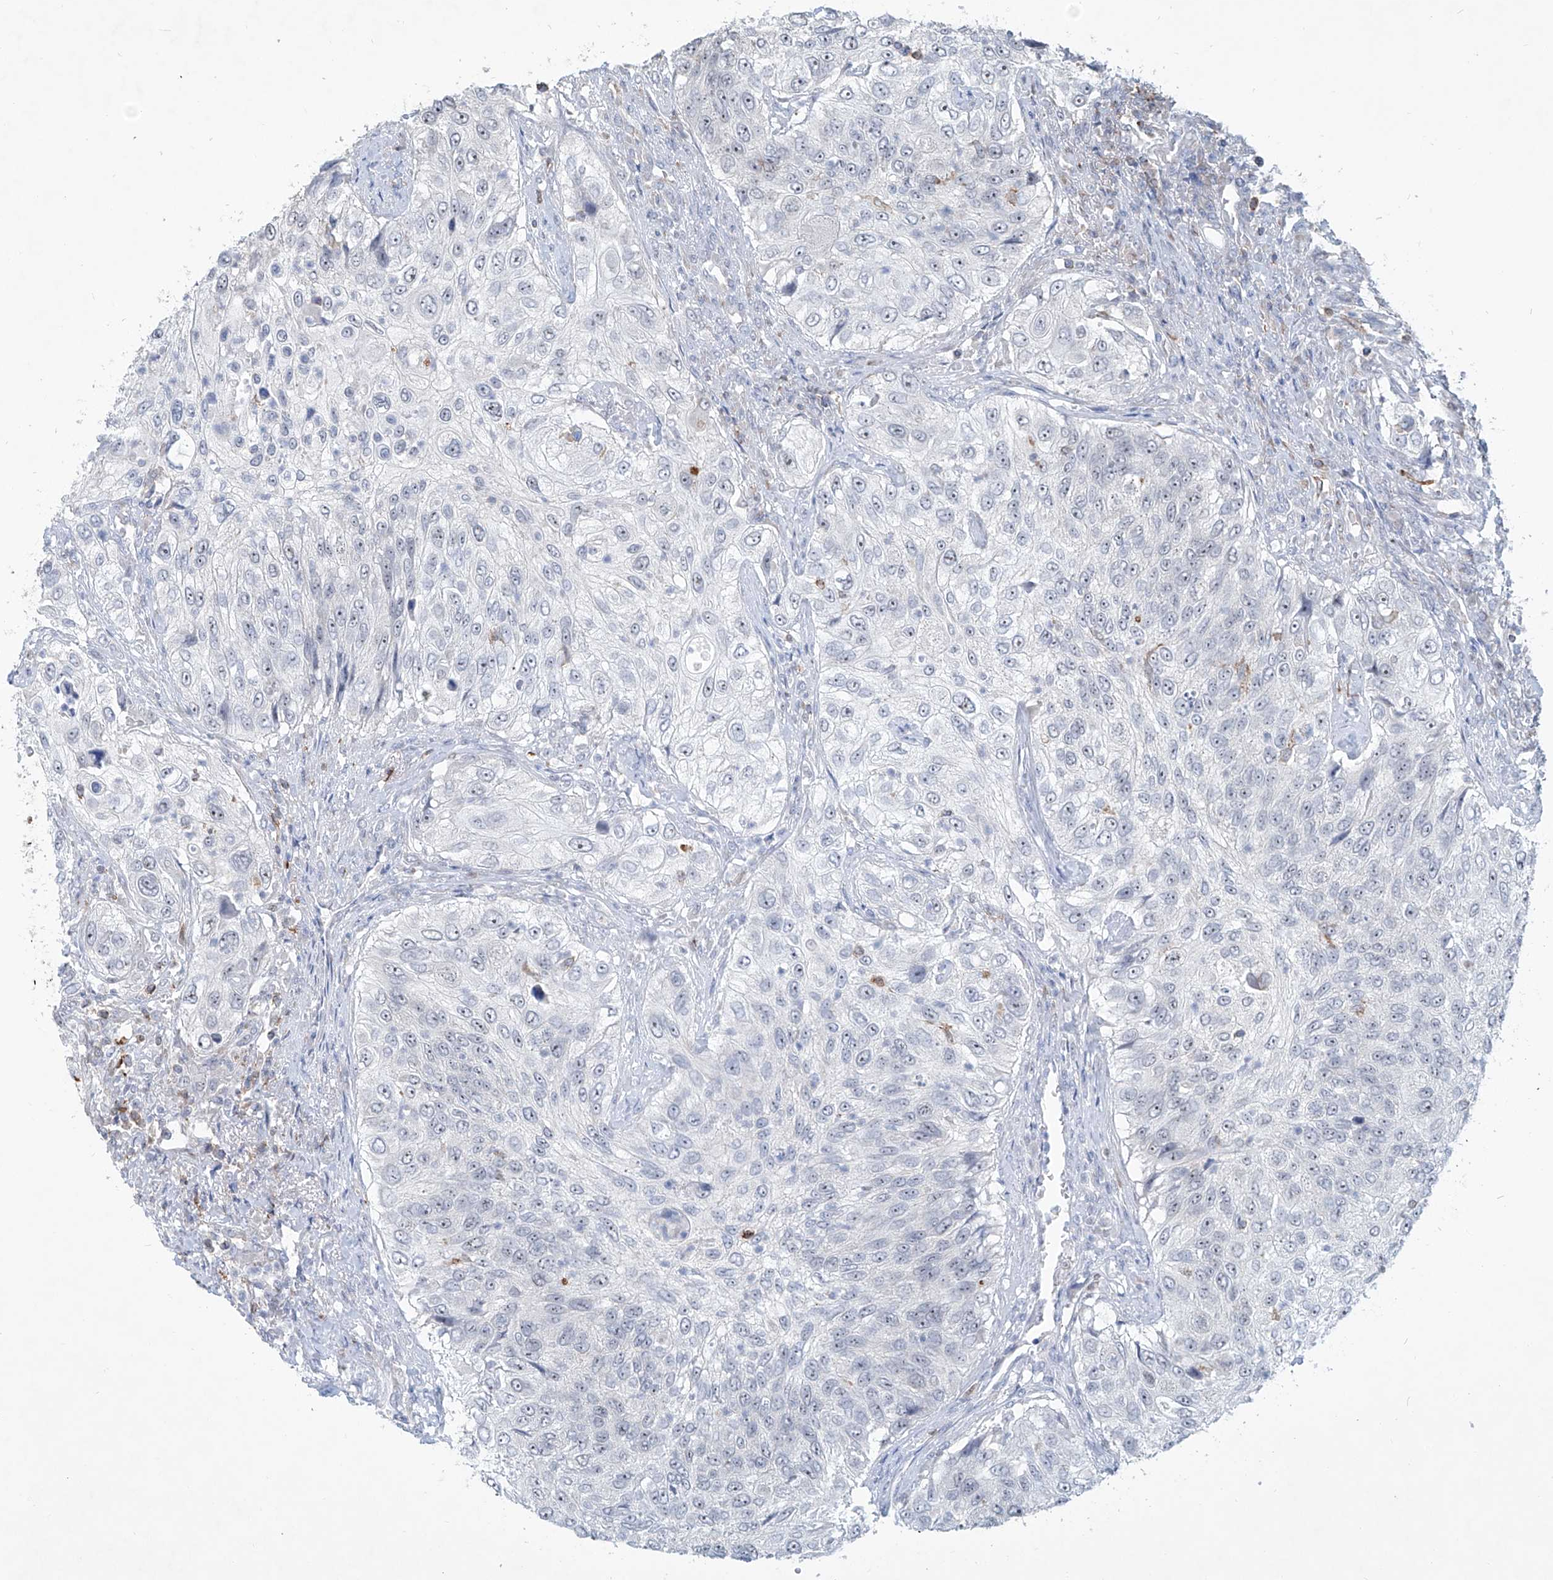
{"staining": {"intensity": "negative", "quantity": "none", "location": "none"}, "tissue": "urothelial cancer", "cell_type": "Tumor cells", "image_type": "cancer", "snomed": [{"axis": "morphology", "description": "Urothelial carcinoma, High grade"}, {"axis": "topography", "description": "Urinary bladder"}], "caption": "IHC image of neoplastic tissue: human urothelial carcinoma (high-grade) stained with DAB (3,3'-diaminobenzidine) demonstrates no significant protein positivity in tumor cells. (Brightfield microscopy of DAB immunohistochemistry (IHC) at high magnification).", "gene": "ZBTB48", "patient": {"sex": "female", "age": 60}}